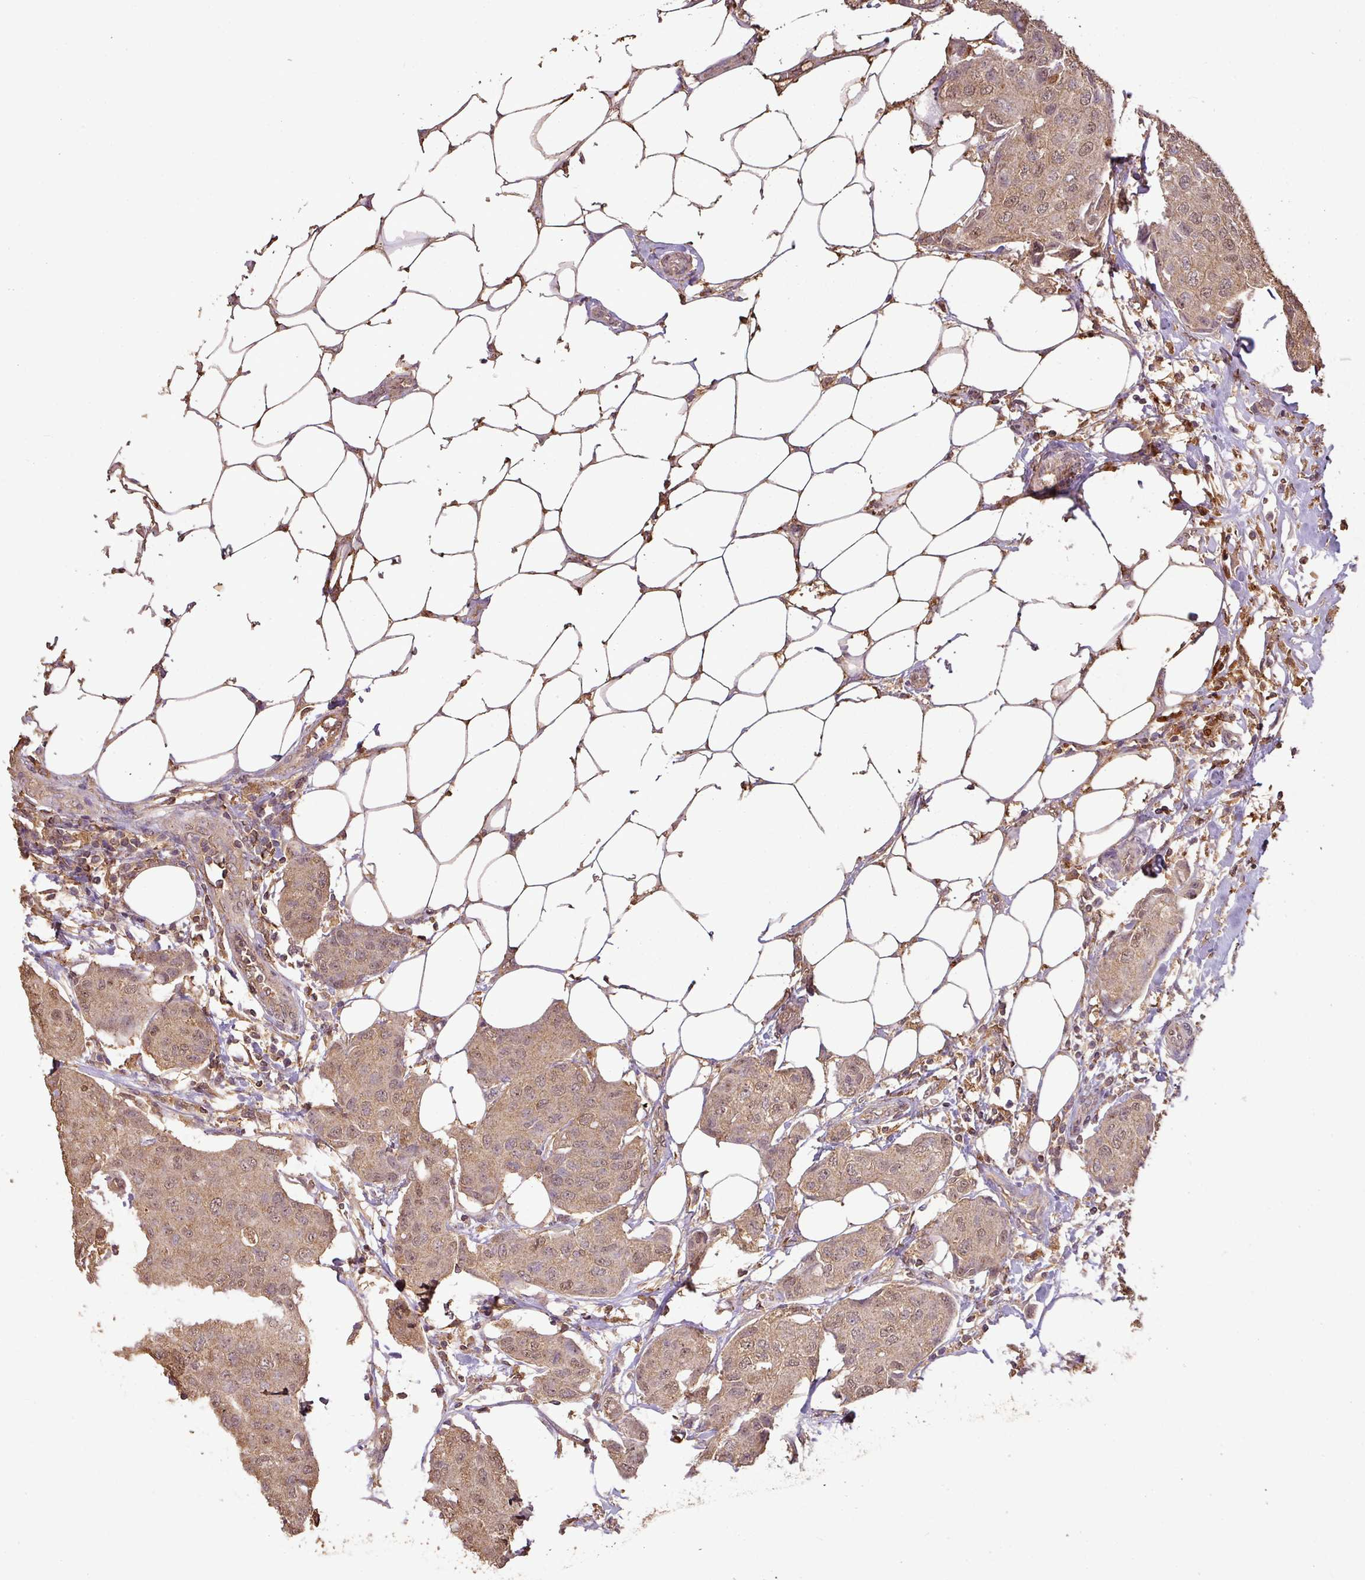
{"staining": {"intensity": "moderate", "quantity": ">75%", "location": "cytoplasmic/membranous,nuclear"}, "tissue": "breast cancer", "cell_type": "Tumor cells", "image_type": "cancer", "snomed": [{"axis": "morphology", "description": "Duct carcinoma"}, {"axis": "topography", "description": "Breast"}, {"axis": "topography", "description": "Lymph node"}], "caption": "Protein staining of breast cancer tissue exhibits moderate cytoplasmic/membranous and nuclear expression in about >75% of tumor cells. (brown staining indicates protein expression, while blue staining denotes nuclei).", "gene": "ATAT1", "patient": {"sex": "female", "age": 80}}